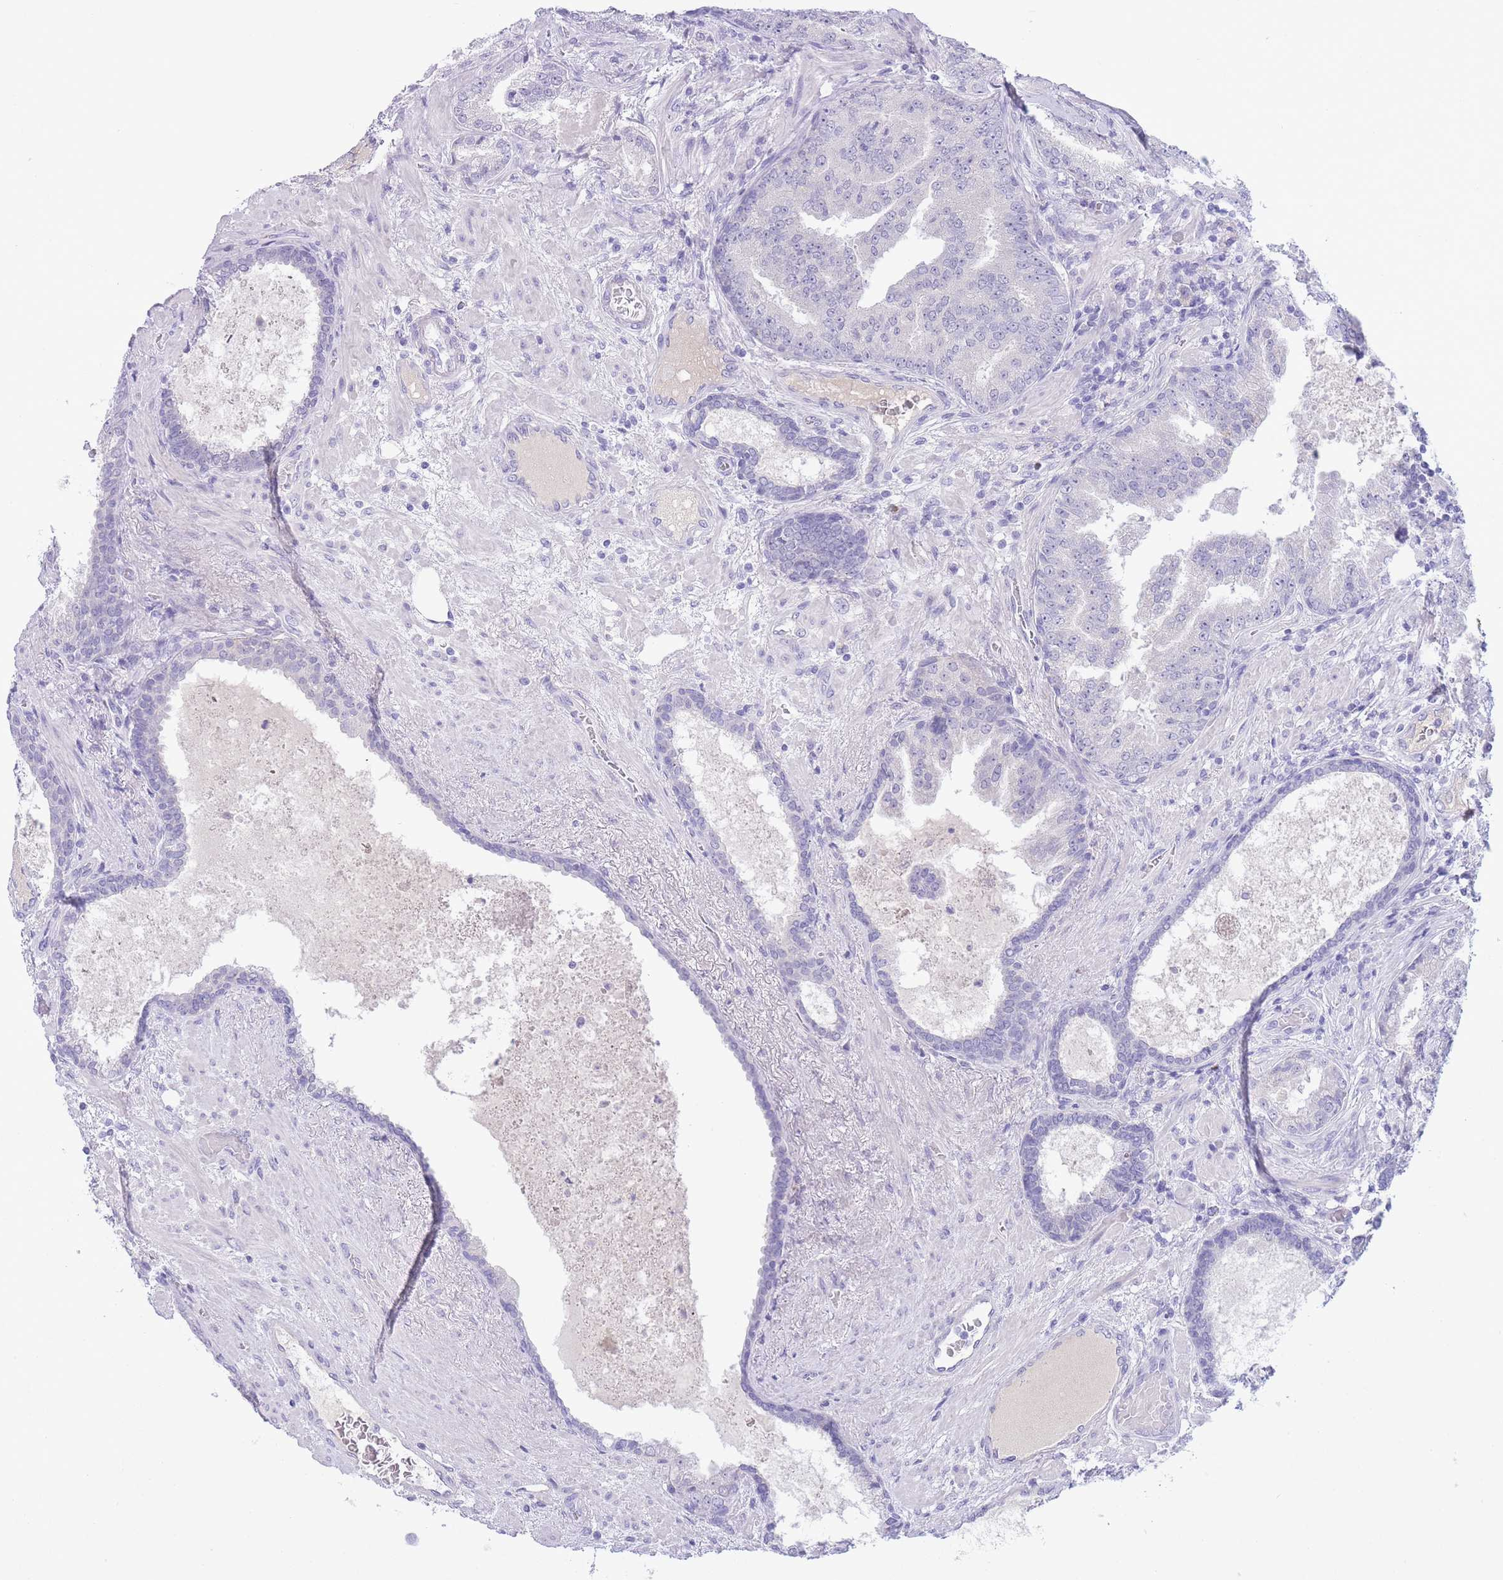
{"staining": {"intensity": "negative", "quantity": "none", "location": "none"}, "tissue": "prostate cancer", "cell_type": "Tumor cells", "image_type": "cancer", "snomed": [{"axis": "morphology", "description": "Adenocarcinoma, High grade"}, {"axis": "topography", "description": "Prostate"}], "caption": "IHC of human prostate cancer (high-grade adenocarcinoma) displays no positivity in tumor cells.", "gene": "ASAP3", "patient": {"sex": "male", "age": 68}}